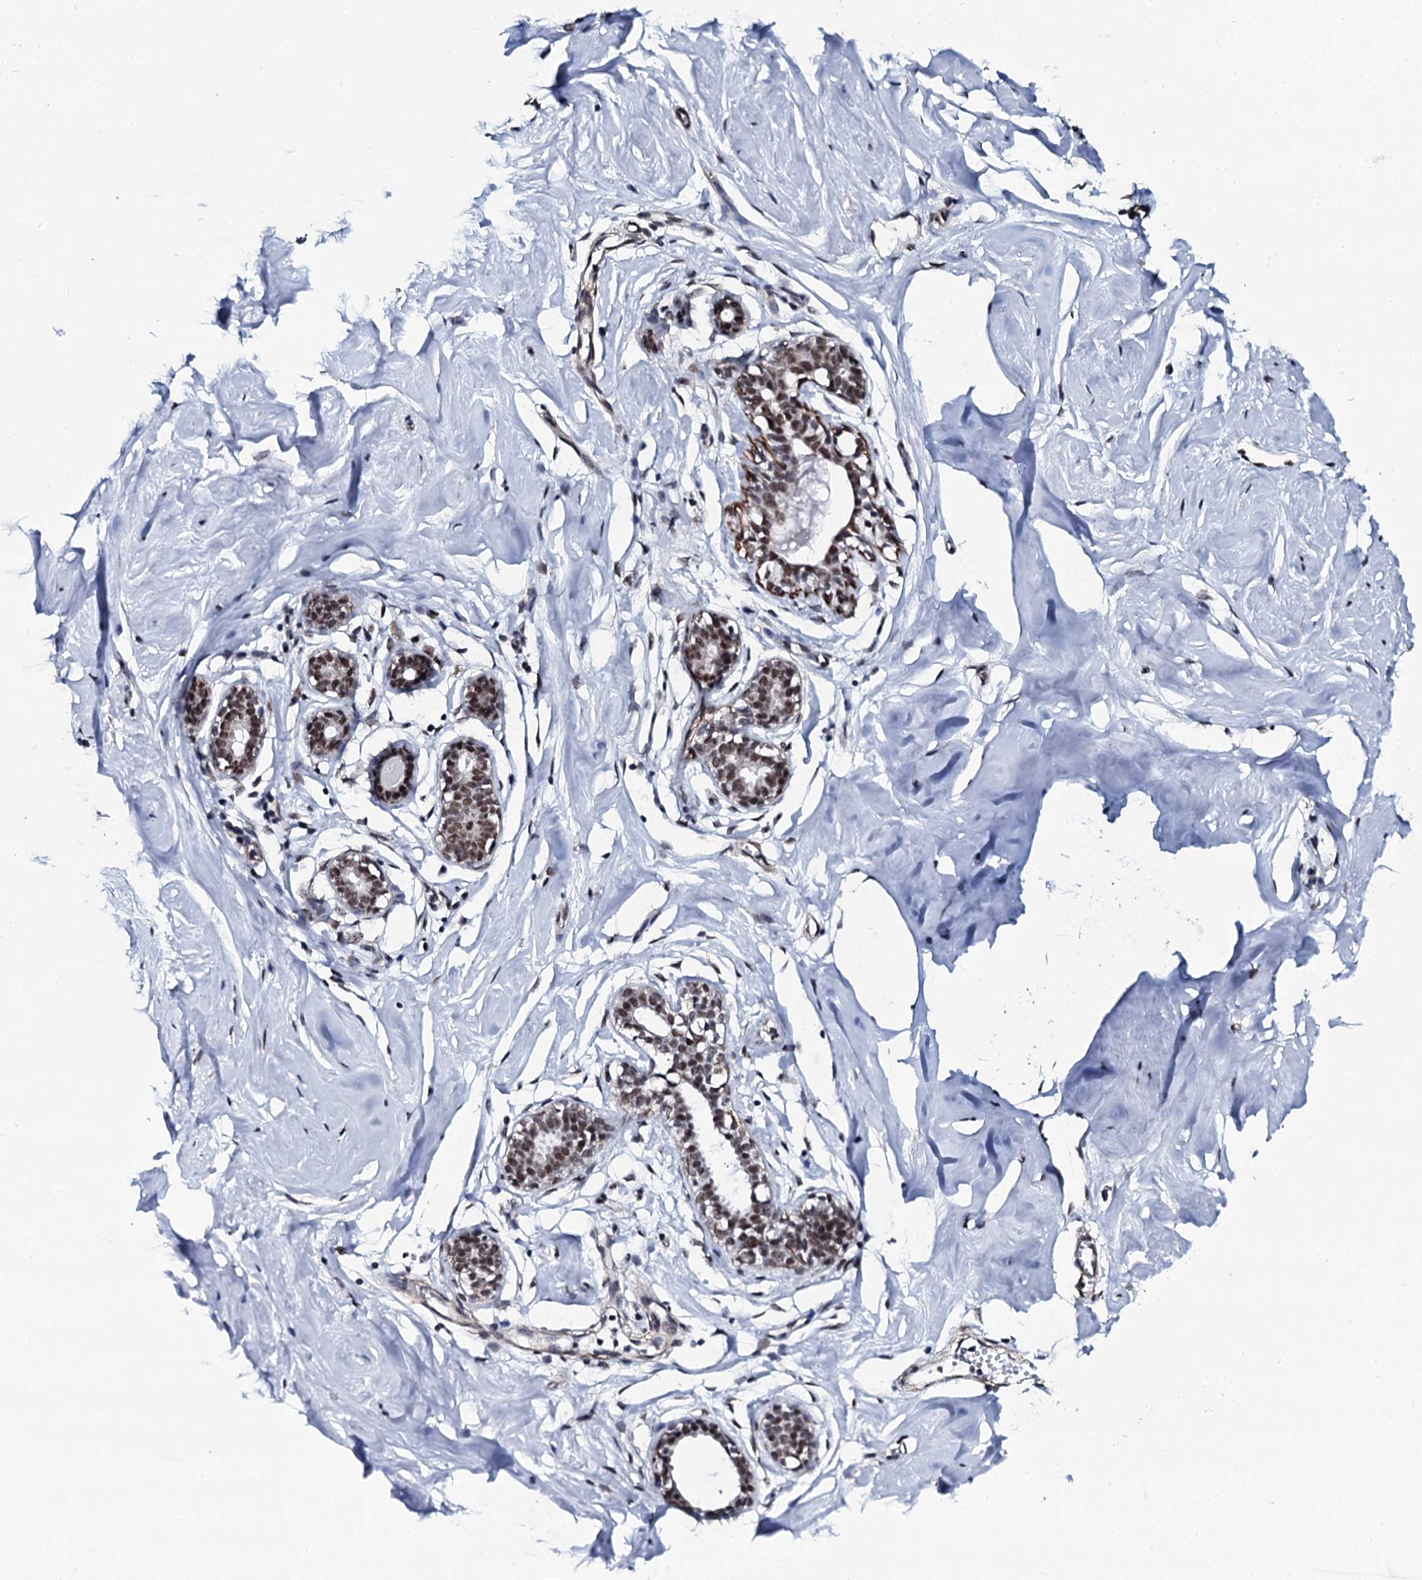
{"staining": {"intensity": "negative", "quantity": "none", "location": "none"}, "tissue": "breast", "cell_type": "Adipocytes", "image_type": "normal", "snomed": [{"axis": "morphology", "description": "Normal tissue, NOS"}, {"axis": "morphology", "description": "Adenoma, NOS"}, {"axis": "topography", "description": "Breast"}], "caption": "This histopathology image is of benign breast stained with immunohistochemistry (IHC) to label a protein in brown with the nuclei are counter-stained blue. There is no expression in adipocytes. The staining is performed using DAB (3,3'-diaminobenzidine) brown chromogen with nuclei counter-stained in using hematoxylin.", "gene": "CWC15", "patient": {"sex": "female", "age": 23}}